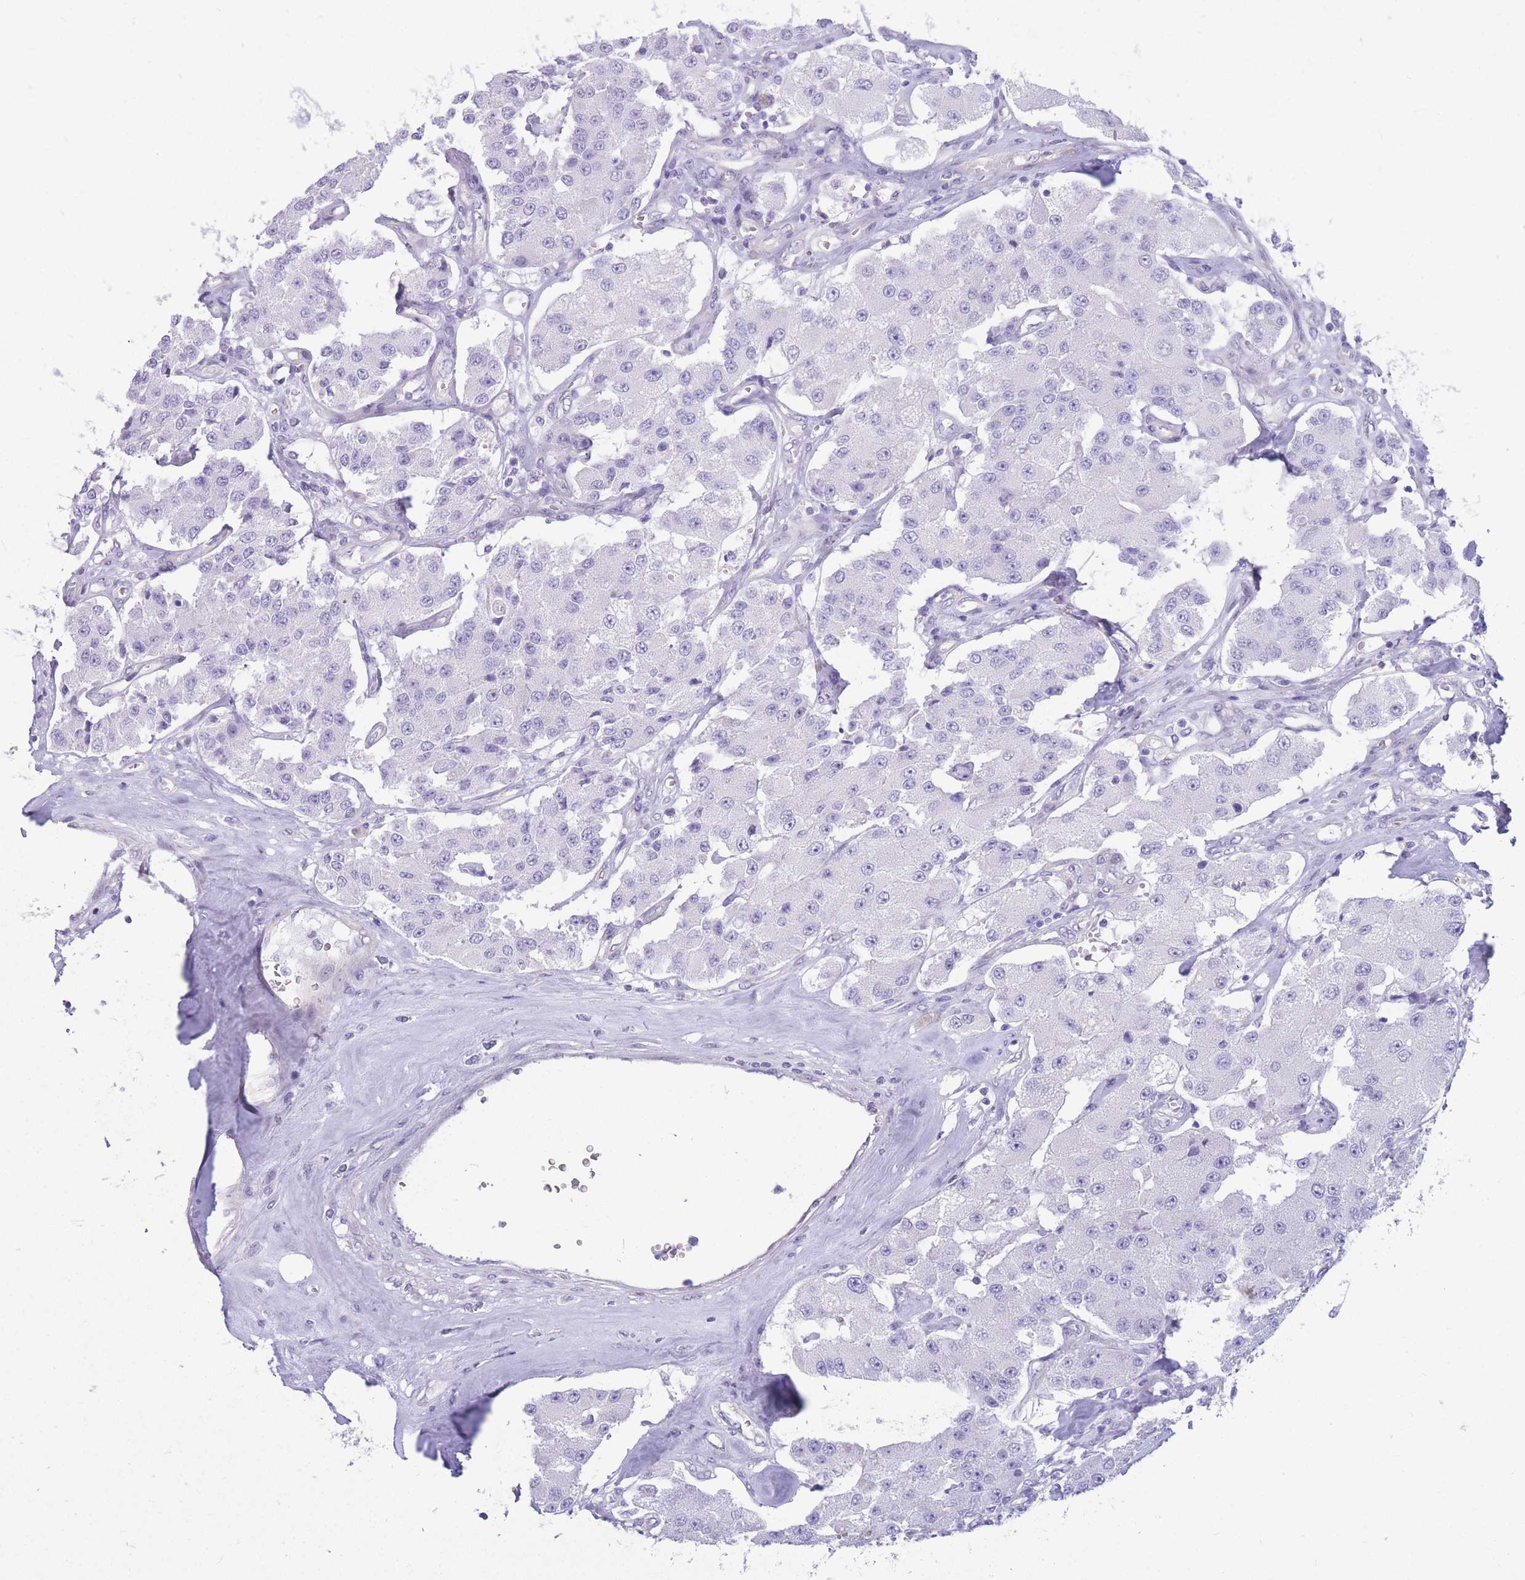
{"staining": {"intensity": "negative", "quantity": "none", "location": "none"}, "tissue": "carcinoid", "cell_type": "Tumor cells", "image_type": "cancer", "snomed": [{"axis": "morphology", "description": "Carcinoid, malignant, NOS"}, {"axis": "topography", "description": "Pancreas"}], "caption": "The immunohistochemistry micrograph has no significant expression in tumor cells of carcinoid (malignant) tissue.", "gene": "ZNF311", "patient": {"sex": "male", "age": 41}}